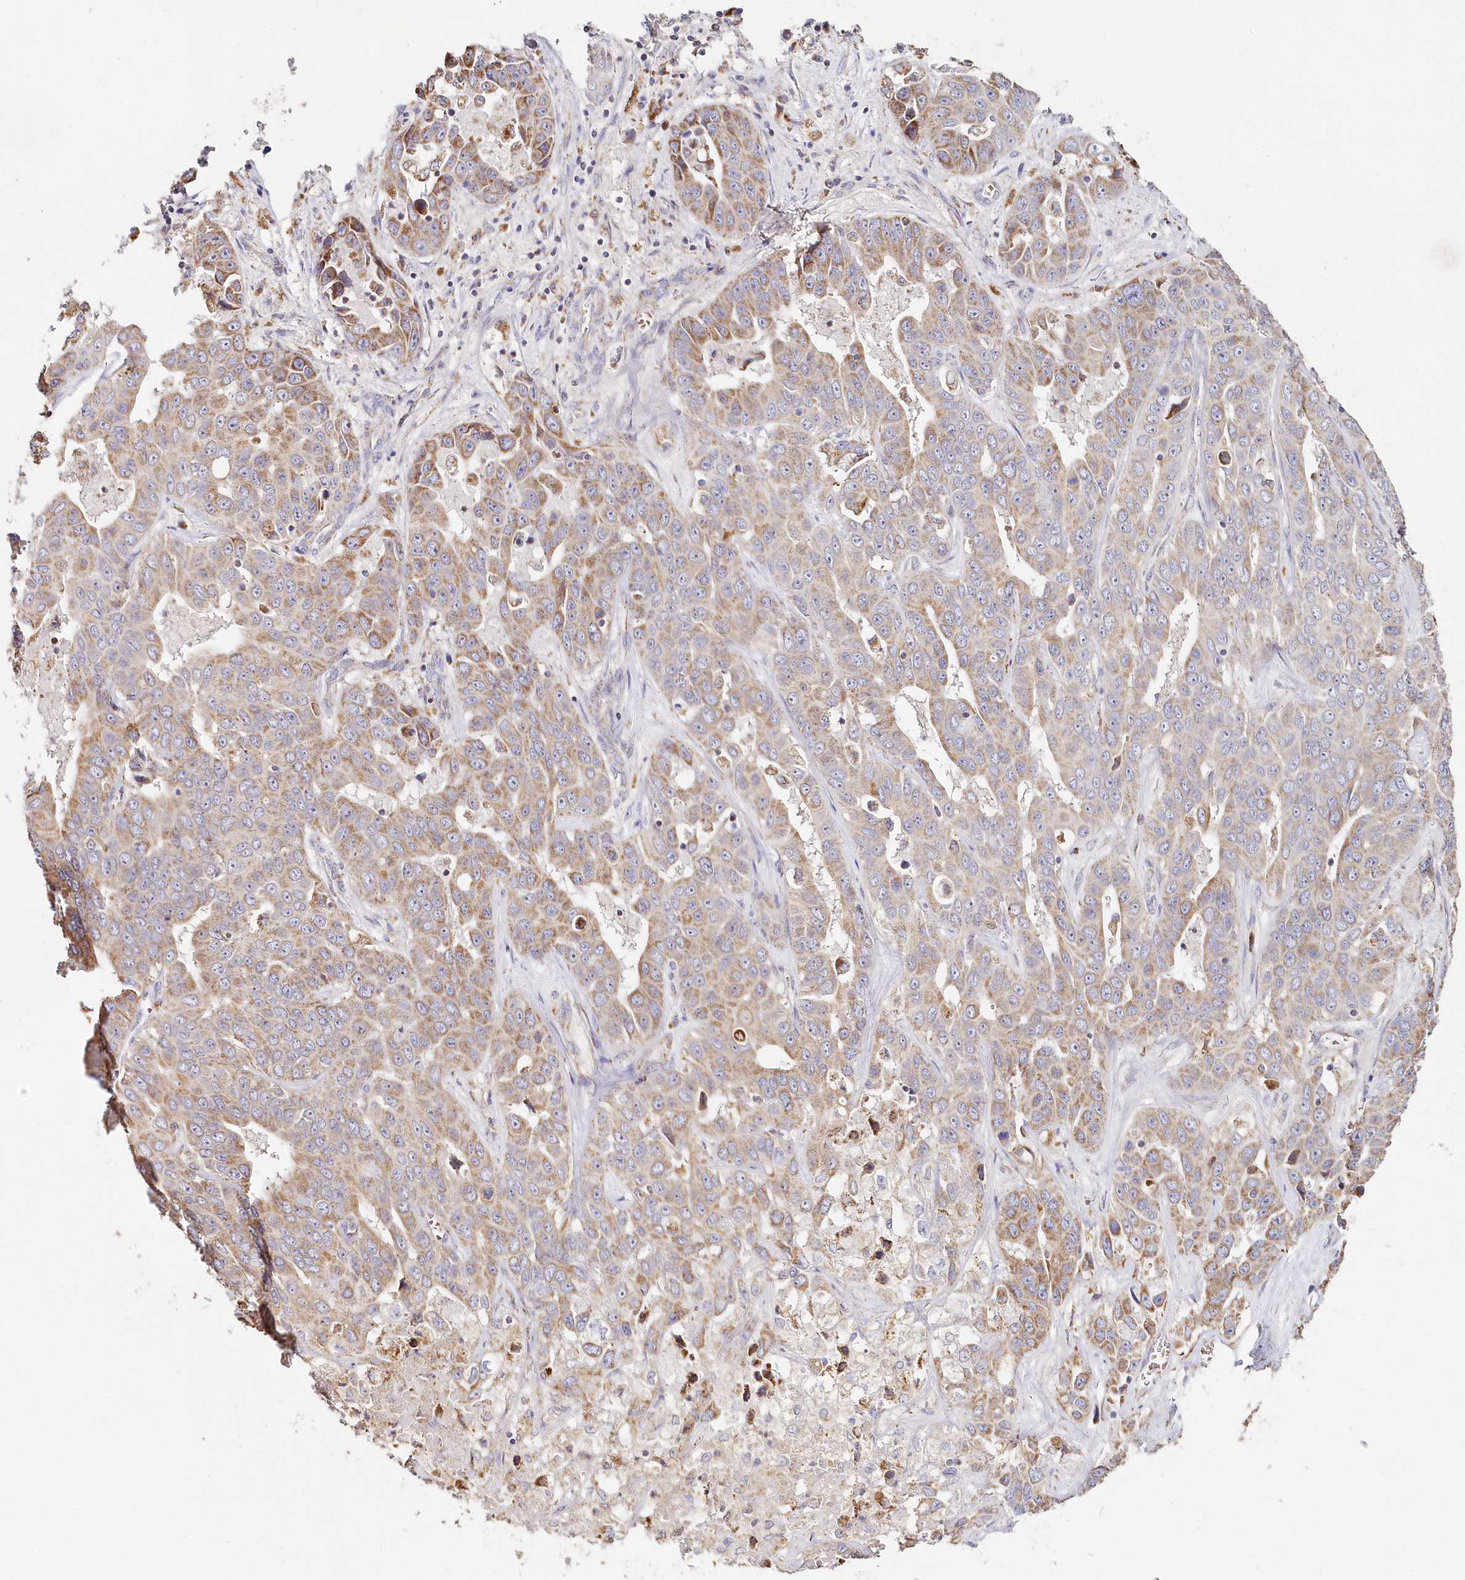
{"staining": {"intensity": "moderate", "quantity": "25%-75%", "location": "cytoplasmic/membranous"}, "tissue": "liver cancer", "cell_type": "Tumor cells", "image_type": "cancer", "snomed": [{"axis": "morphology", "description": "Cholangiocarcinoma"}, {"axis": "topography", "description": "Liver"}], "caption": "Tumor cells exhibit moderate cytoplasmic/membranous expression in approximately 25%-75% of cells in cholangiocarcinoma (liver).", "gene": "MMP25", "patient": {"sex": "female", "age": 52}}